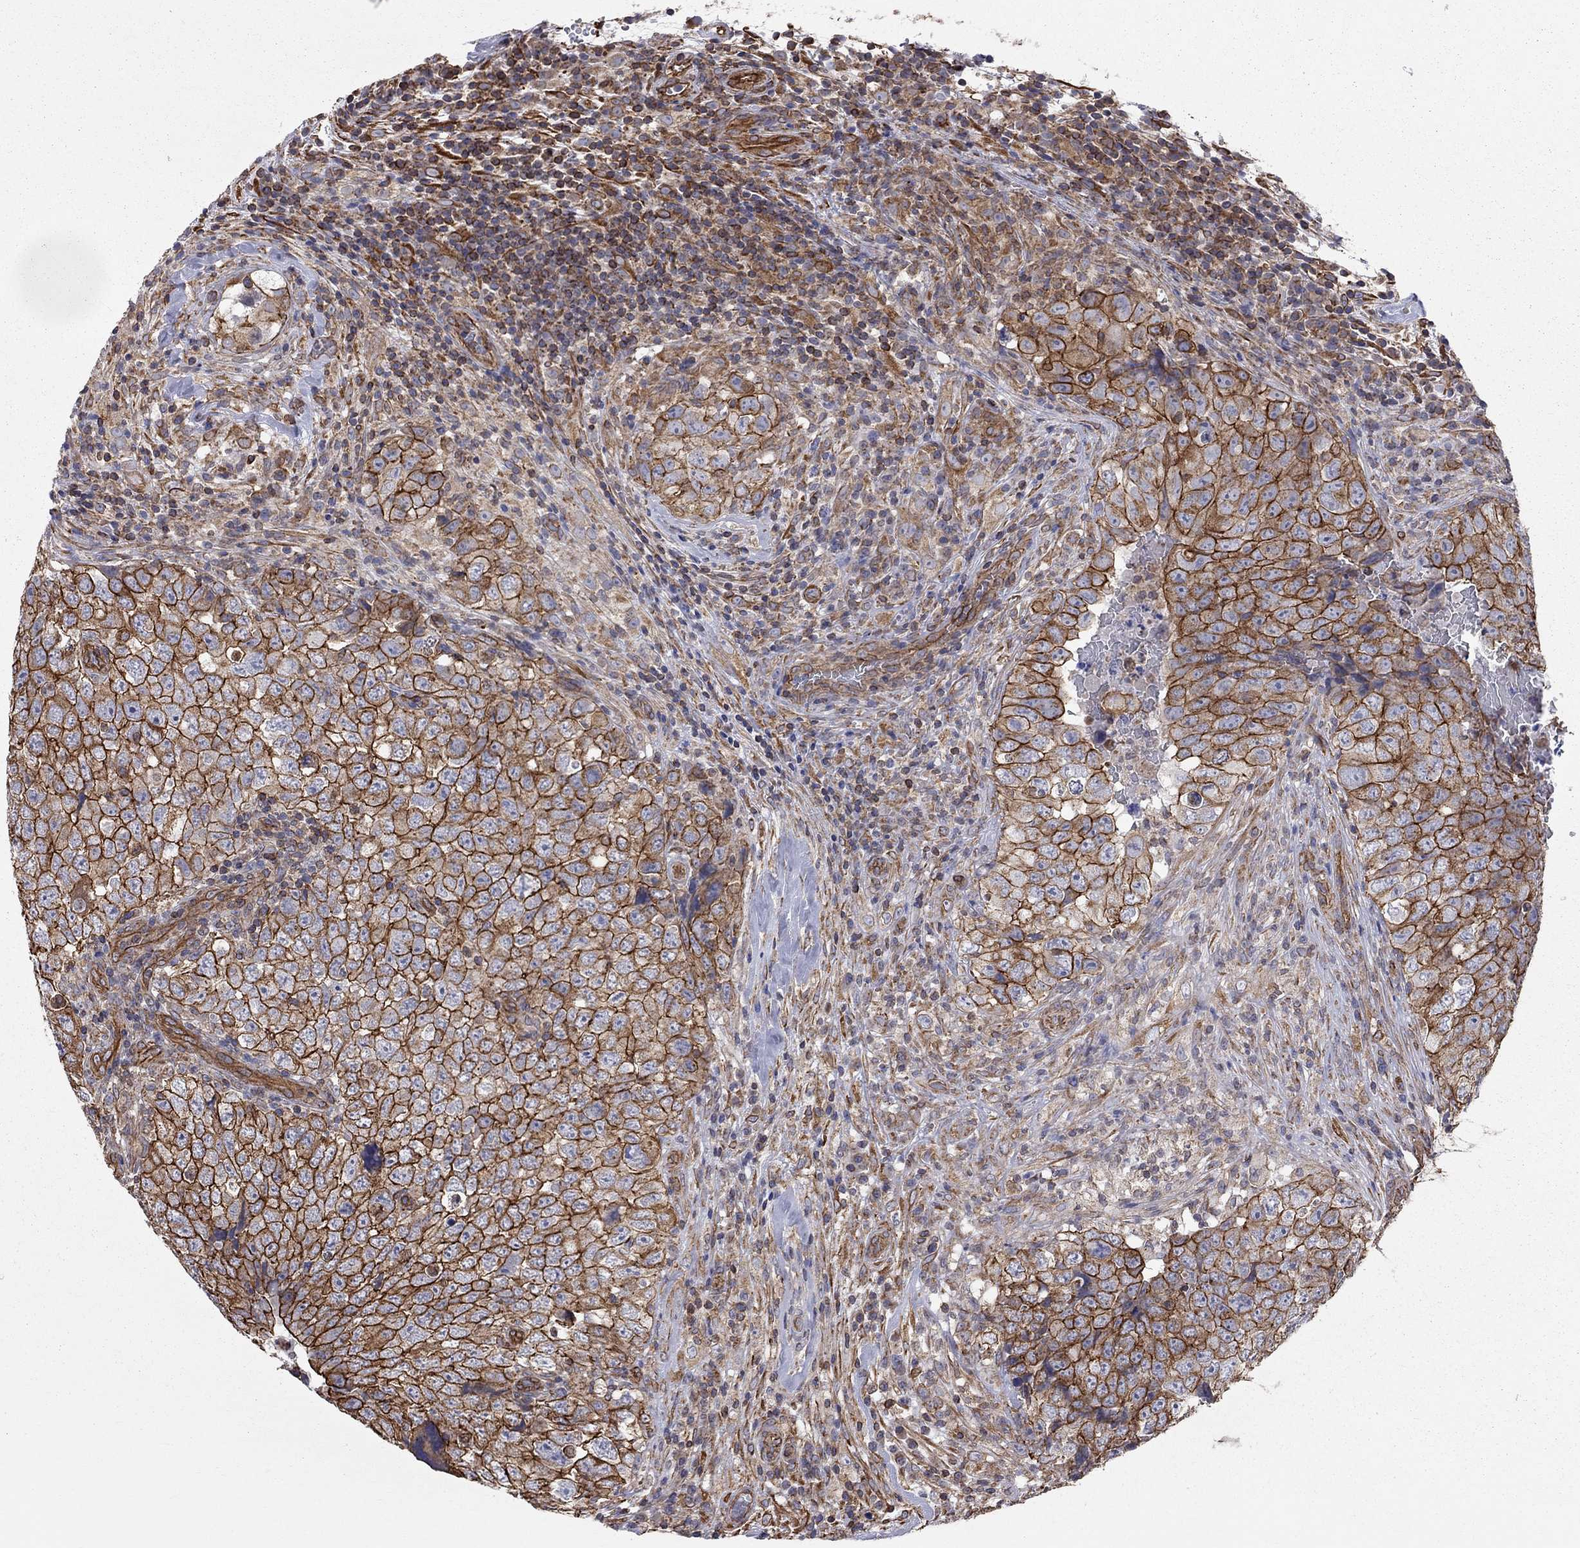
{"staining": {"intensity": "strong", "quantity": "25%-75%", "location": "cytoplasmic/membranous"}, "tissue": "testis cancer", "cell_type": "Tumor cells", "image_type": "cancer", "snomed": [{"axis": "morphology", "description": "Seminoma, NOS"}, {"axis": "topography", "description": "Testis"}], "caption": "Immunohistochemical staining of human testis cancer (seminoma) exhibits high levels of strong cytoplasmic/membranous protein expression in approximately 25%-75% of tumor cells.", "gene": "BICDL2", "patient": {"sex": "male", "age": 34}}